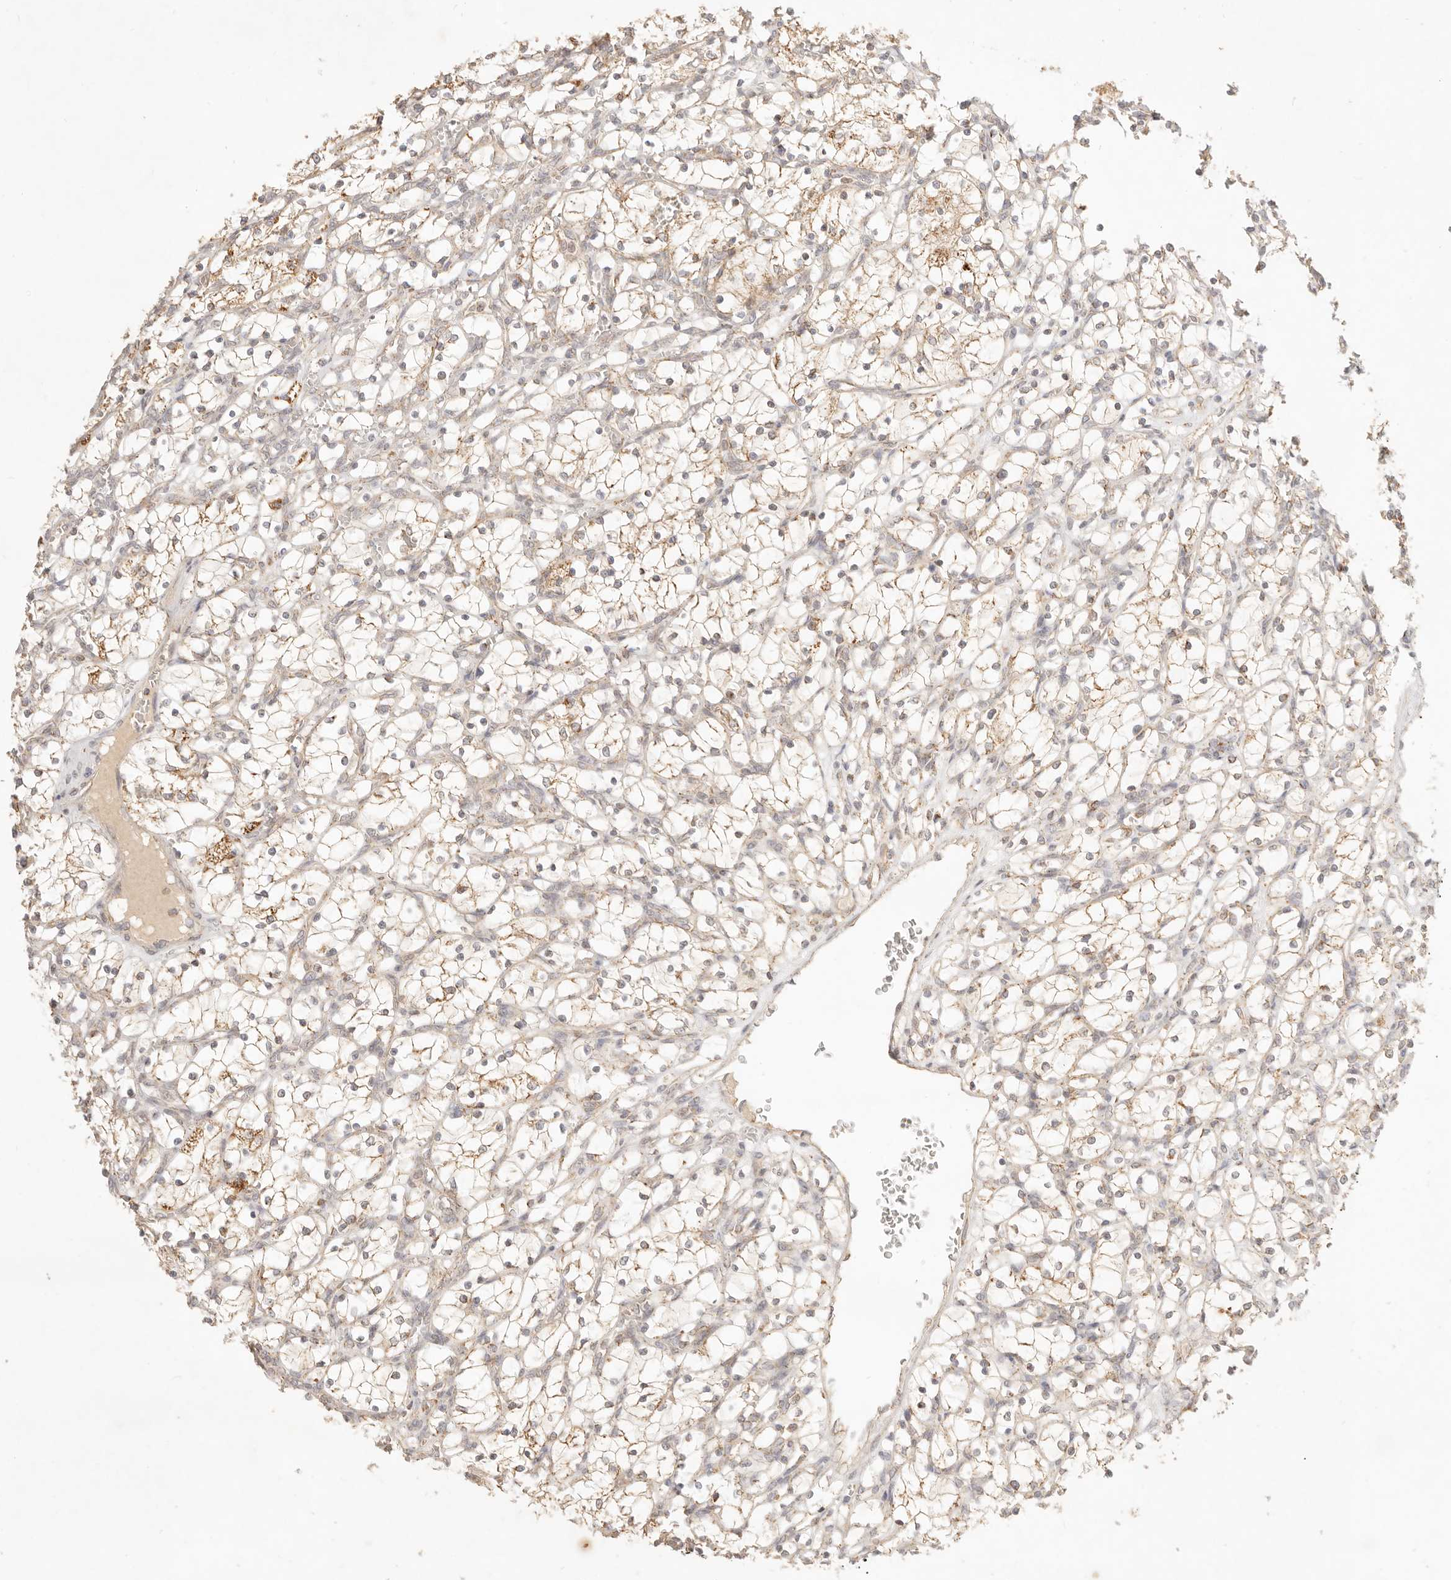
{"staining": {"intensity": "moderate", "quantity": ">75%", "location": "cytoplasmic/membranous"}, "tissue": "renal cancer", "cell_type": "Tumor cells", "image_type": "cancer", "snomed": [{"axis": "morphology", "description": "Adenocarcinoma, NOS"}, {"axis": "topography", "description": "Kidney"}], "caption": "Protein analysis of adenocarcinoma (renal) tissue demonstrates moderate cytoplasmic/membranous positivity in about >75% of tumor cells.", "gene": "CPLANE2", "patient": {"sex": "female", "age": 69}}